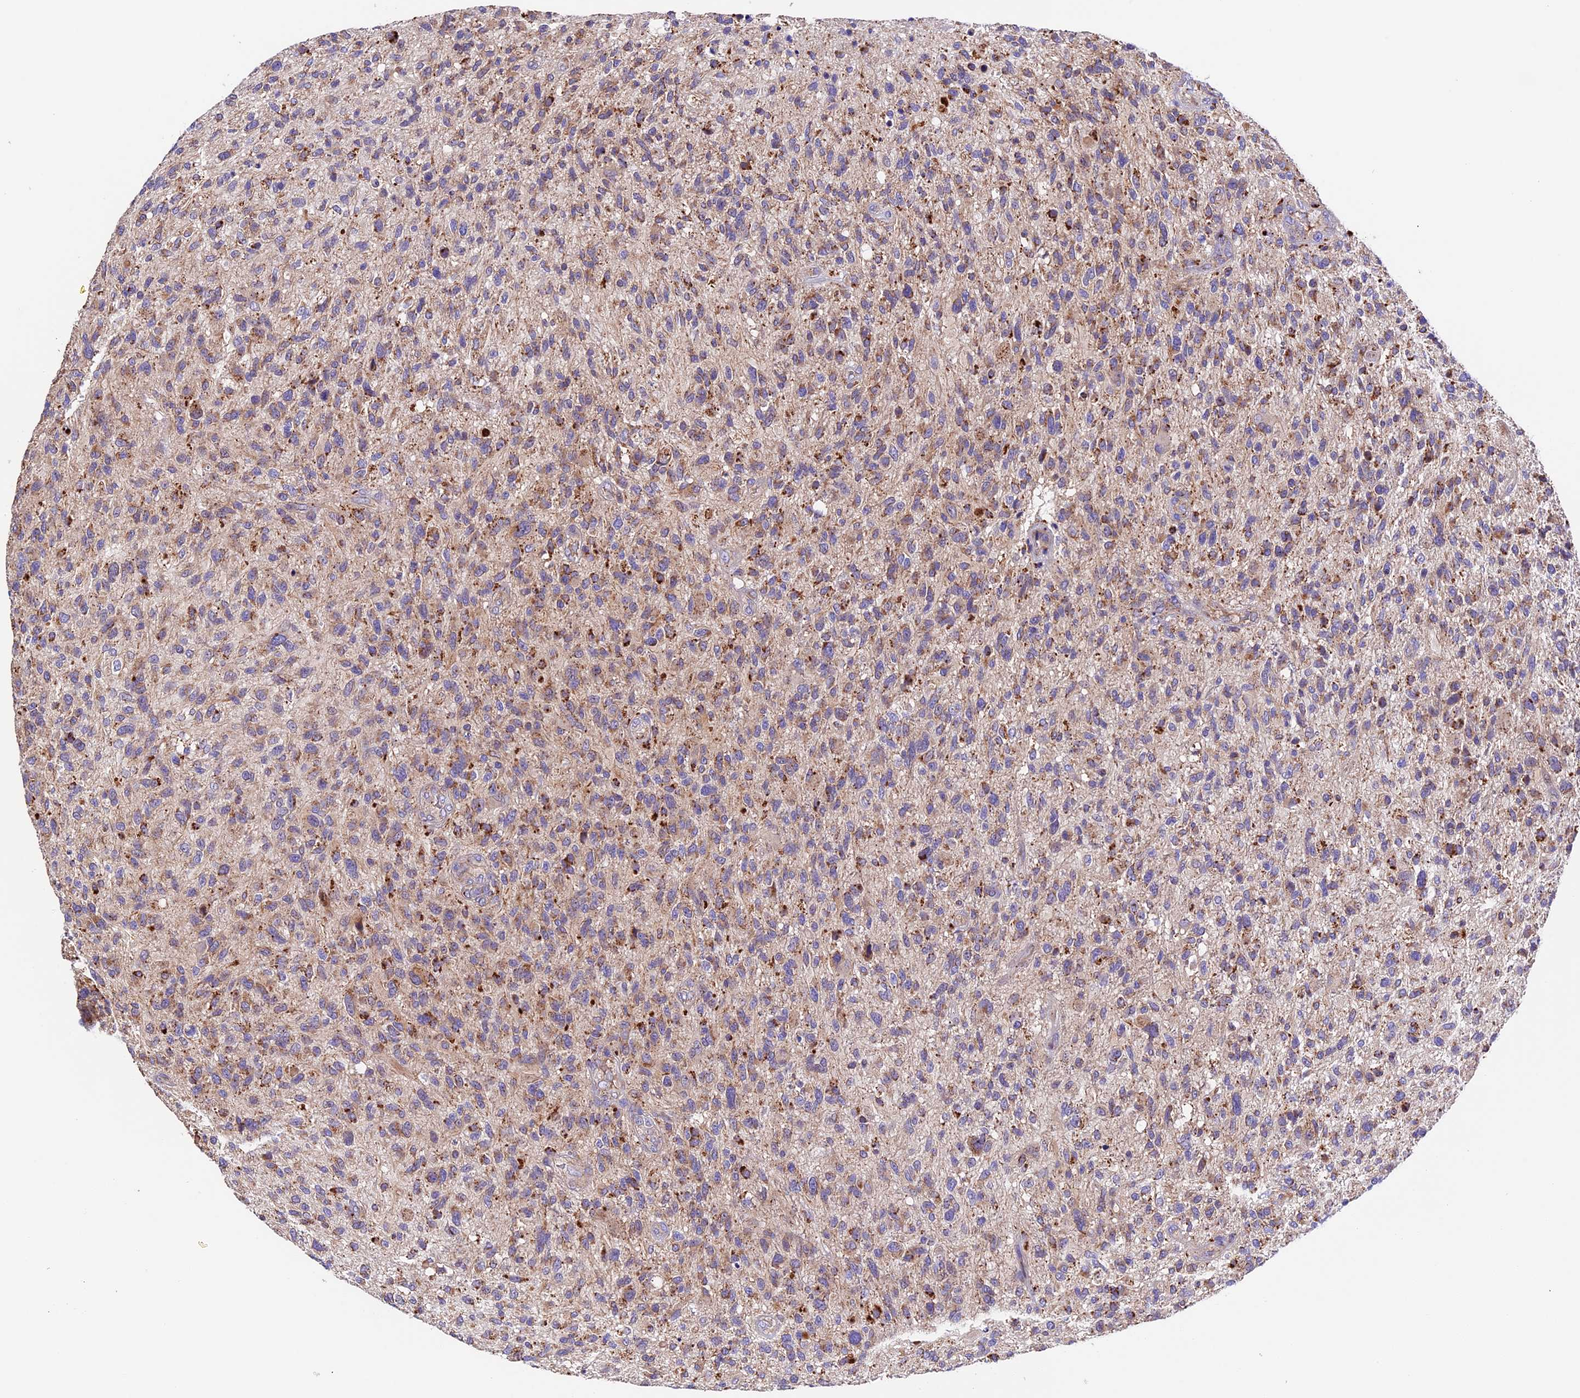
{"staining": {"intensity": "weak", "quantity": ">75%", "location": "cytoplasmic/membranous"}, "tissue": "glioma", "cell_type": "Tumor cells", "image_type": "cancer", "snomed": [{"axis": "morphology", "description": "Glioma, malignant, High grade"}, {"axis": "topography", "description": "Brain"}], "caption": "Malignant glioma (high-grade) stained with a protein marker reveals weak staining in tumor cells.", "gene": "METTL22", "patient": {"sex": "male", "age": 47}}